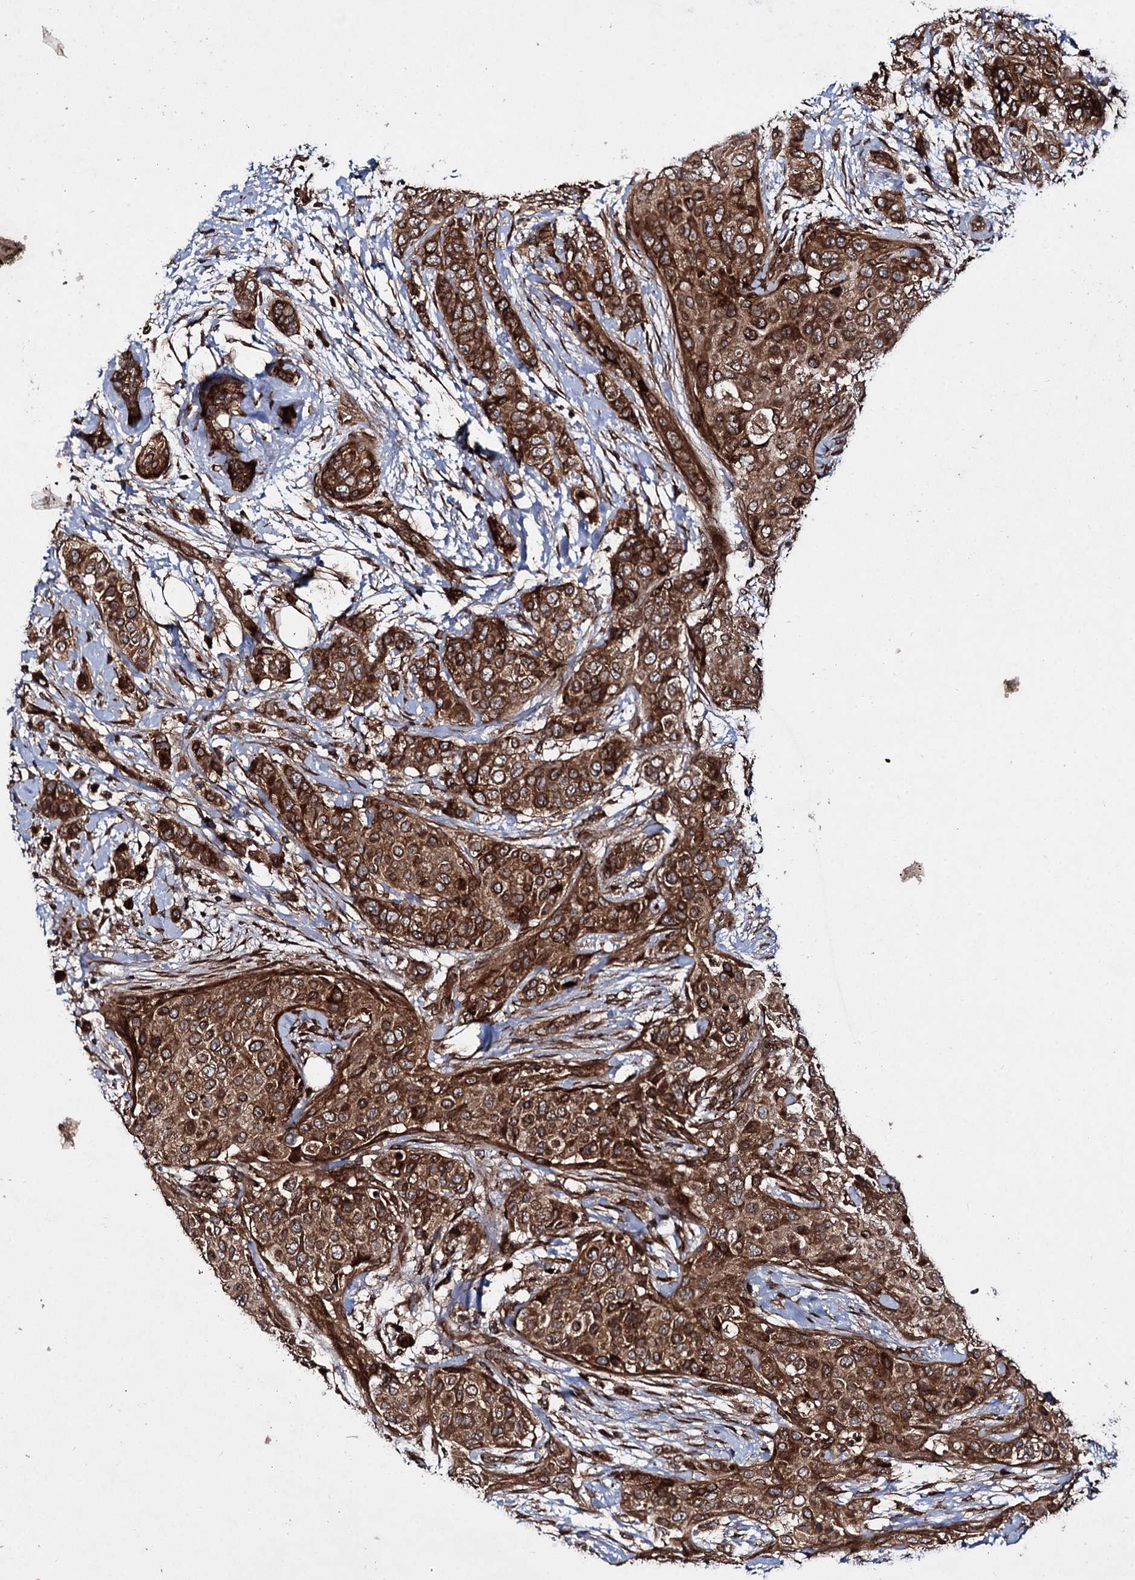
{"staining": {"intensity": "strong", "quantity": ">75%", "location": "cytoplasmic/membranous"}, "tissue": "breast cancer", "cell_type": "Tumor cells", "image_type": "cancer", "snomed": [{"axis": "morphology", "description": "Lobular carcinoma"}, {"axis": "topography", "description": "Breast"}], "caption": "Strong cytoplasmic/membranous positivity is present in approximately >75% of tumor cells in breast cancer (lobular carcinoma).", "gene": "DCP1B", "patient": {"sex": "female", "age": 51}}